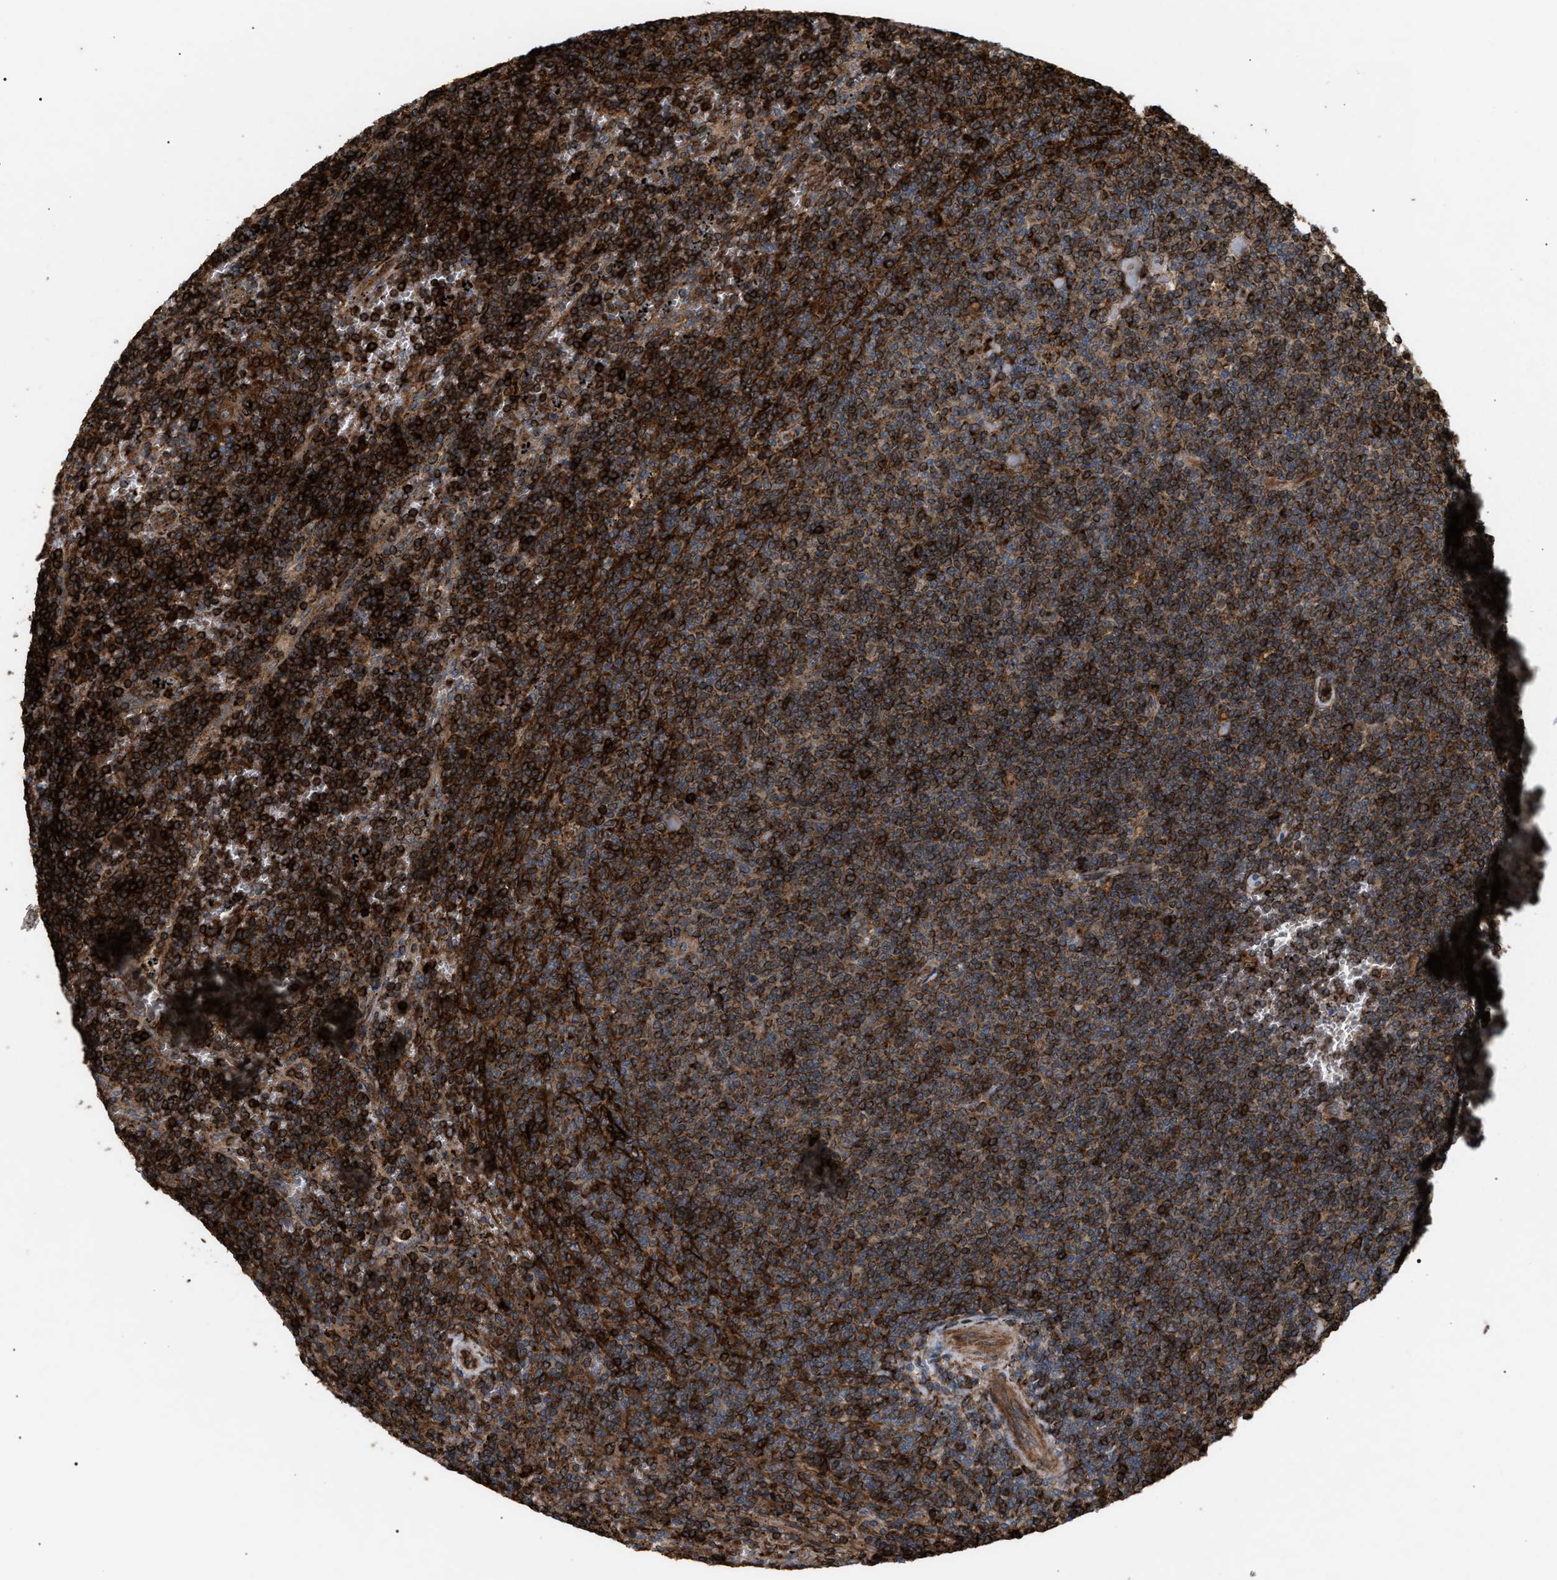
{"staining": {"intensity": "strong", "quantity": ">75%", "location": "cytoplasmic/membranous"}, "tissue": "lymphoma", "cell_type": "Tumor cells", "image_type": "cancer", "snomed": [{"axis": "morphology", "description": "Malignant lymphoma, non-Hodgkin's type, Low grade"}, {"axis": "topography", "description": "Spleen"}], "caption": "Protein staining by immunohistochemistry (IHC) displays strong cytoplasmic/membranous staining in about >75% of tumor cells in lymphoma.", "gene": "GCC1", "patient": {"sex": "female", "age": 50}}